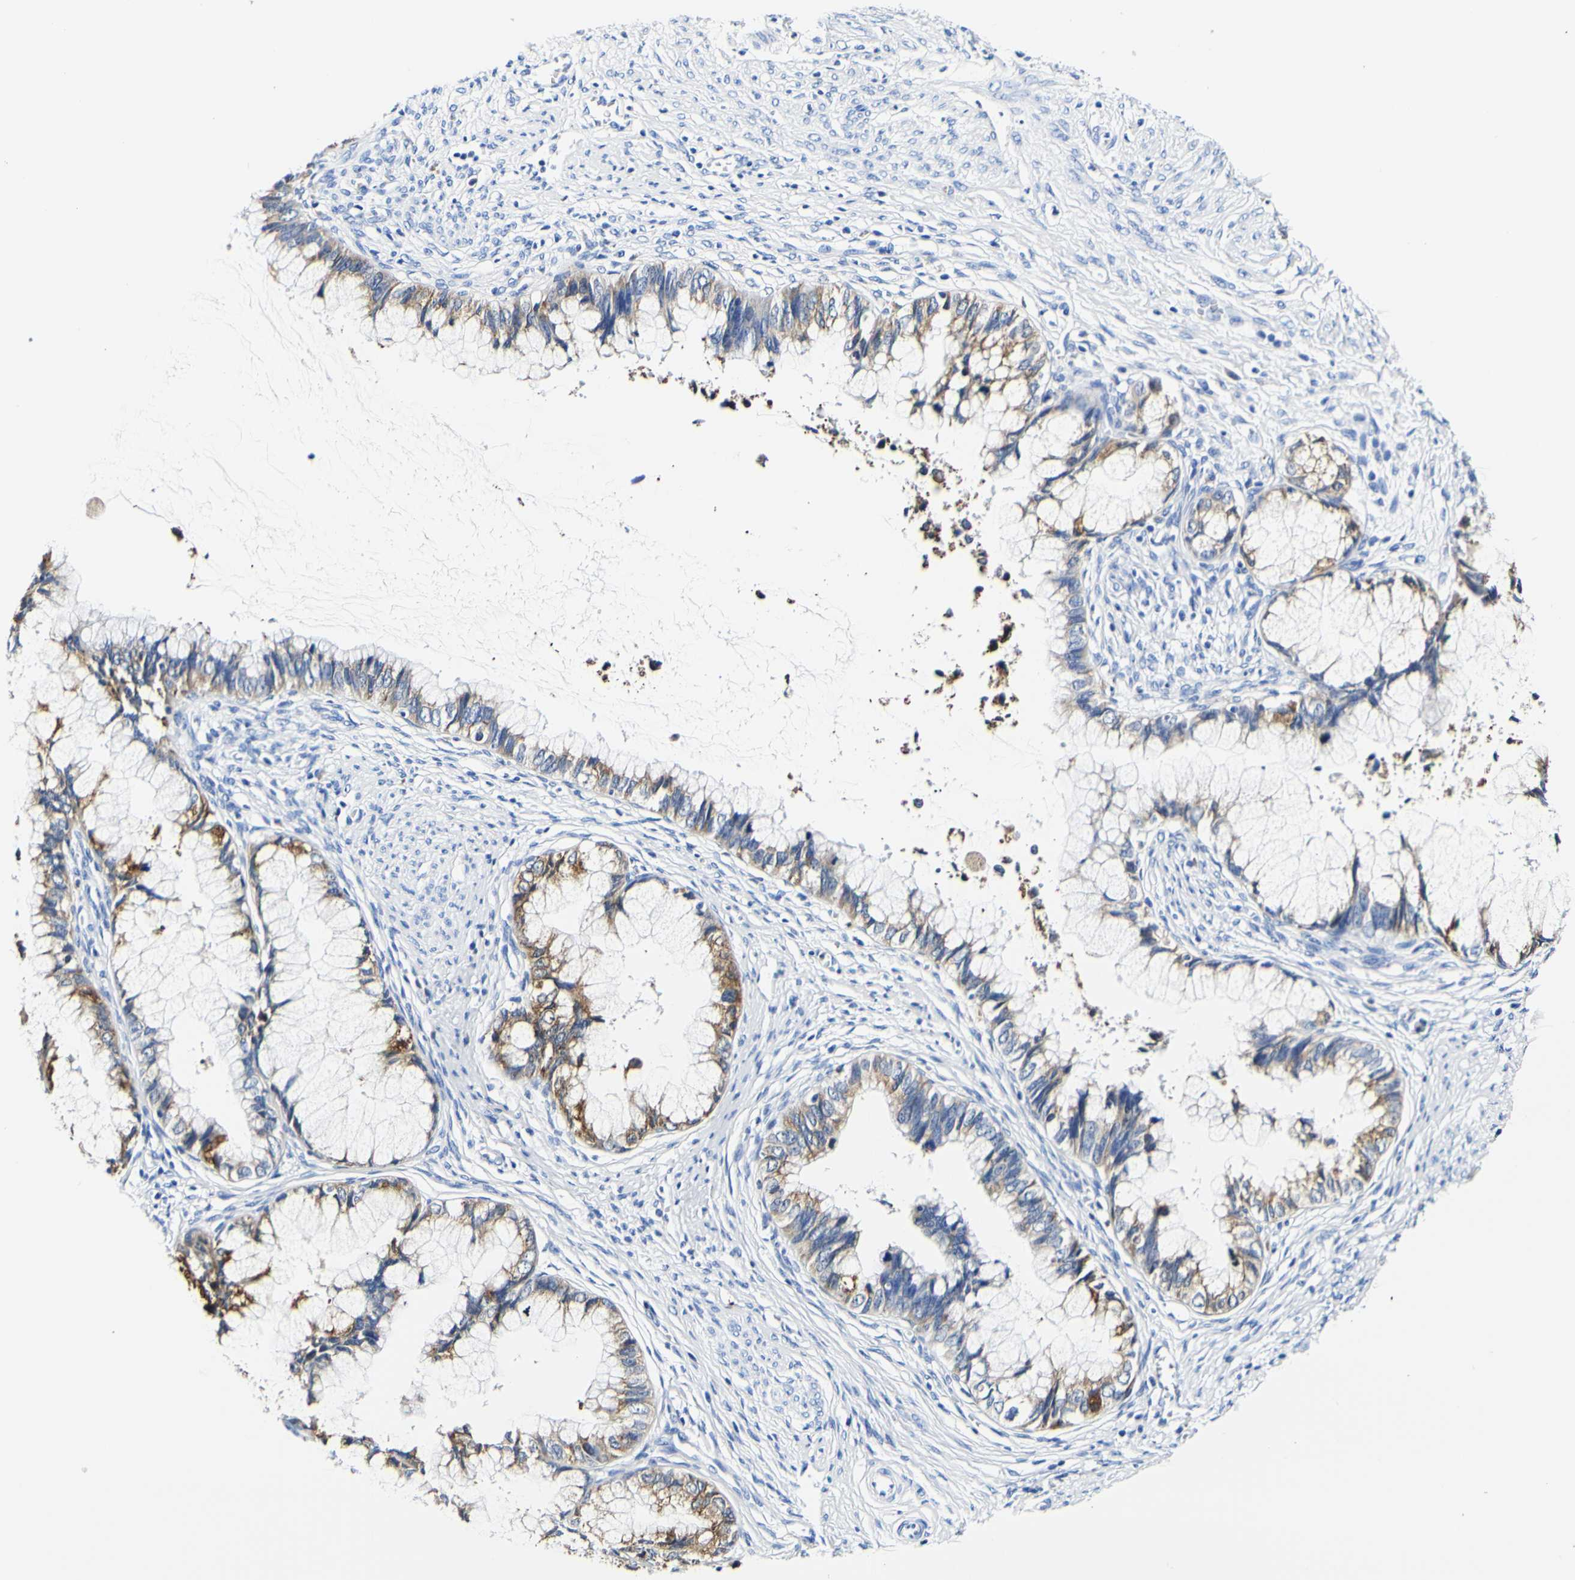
{"staining": {"intensity": "moderate", "quantity": "25%-75%", "location": "cytoplasmic/membranous"}, "tissue": "cervical cancer", "cell_type": "Tumor cells", "image_type": "cancer", "snomed": [{"axis": "morphology", "description": "Adenocarcinoma, NOS"}, {"axis": "topography", "description": "Cervix"}], "caption": "Human cervical cancer (adenocarcinoma) stained for a protein (brown) demonstrates moderate cytoplasmic/membranous positive expression in about 25%-75% of tumor cells.", "gene": "P4HB", "patient": {"sex": "female", "age": 44}}